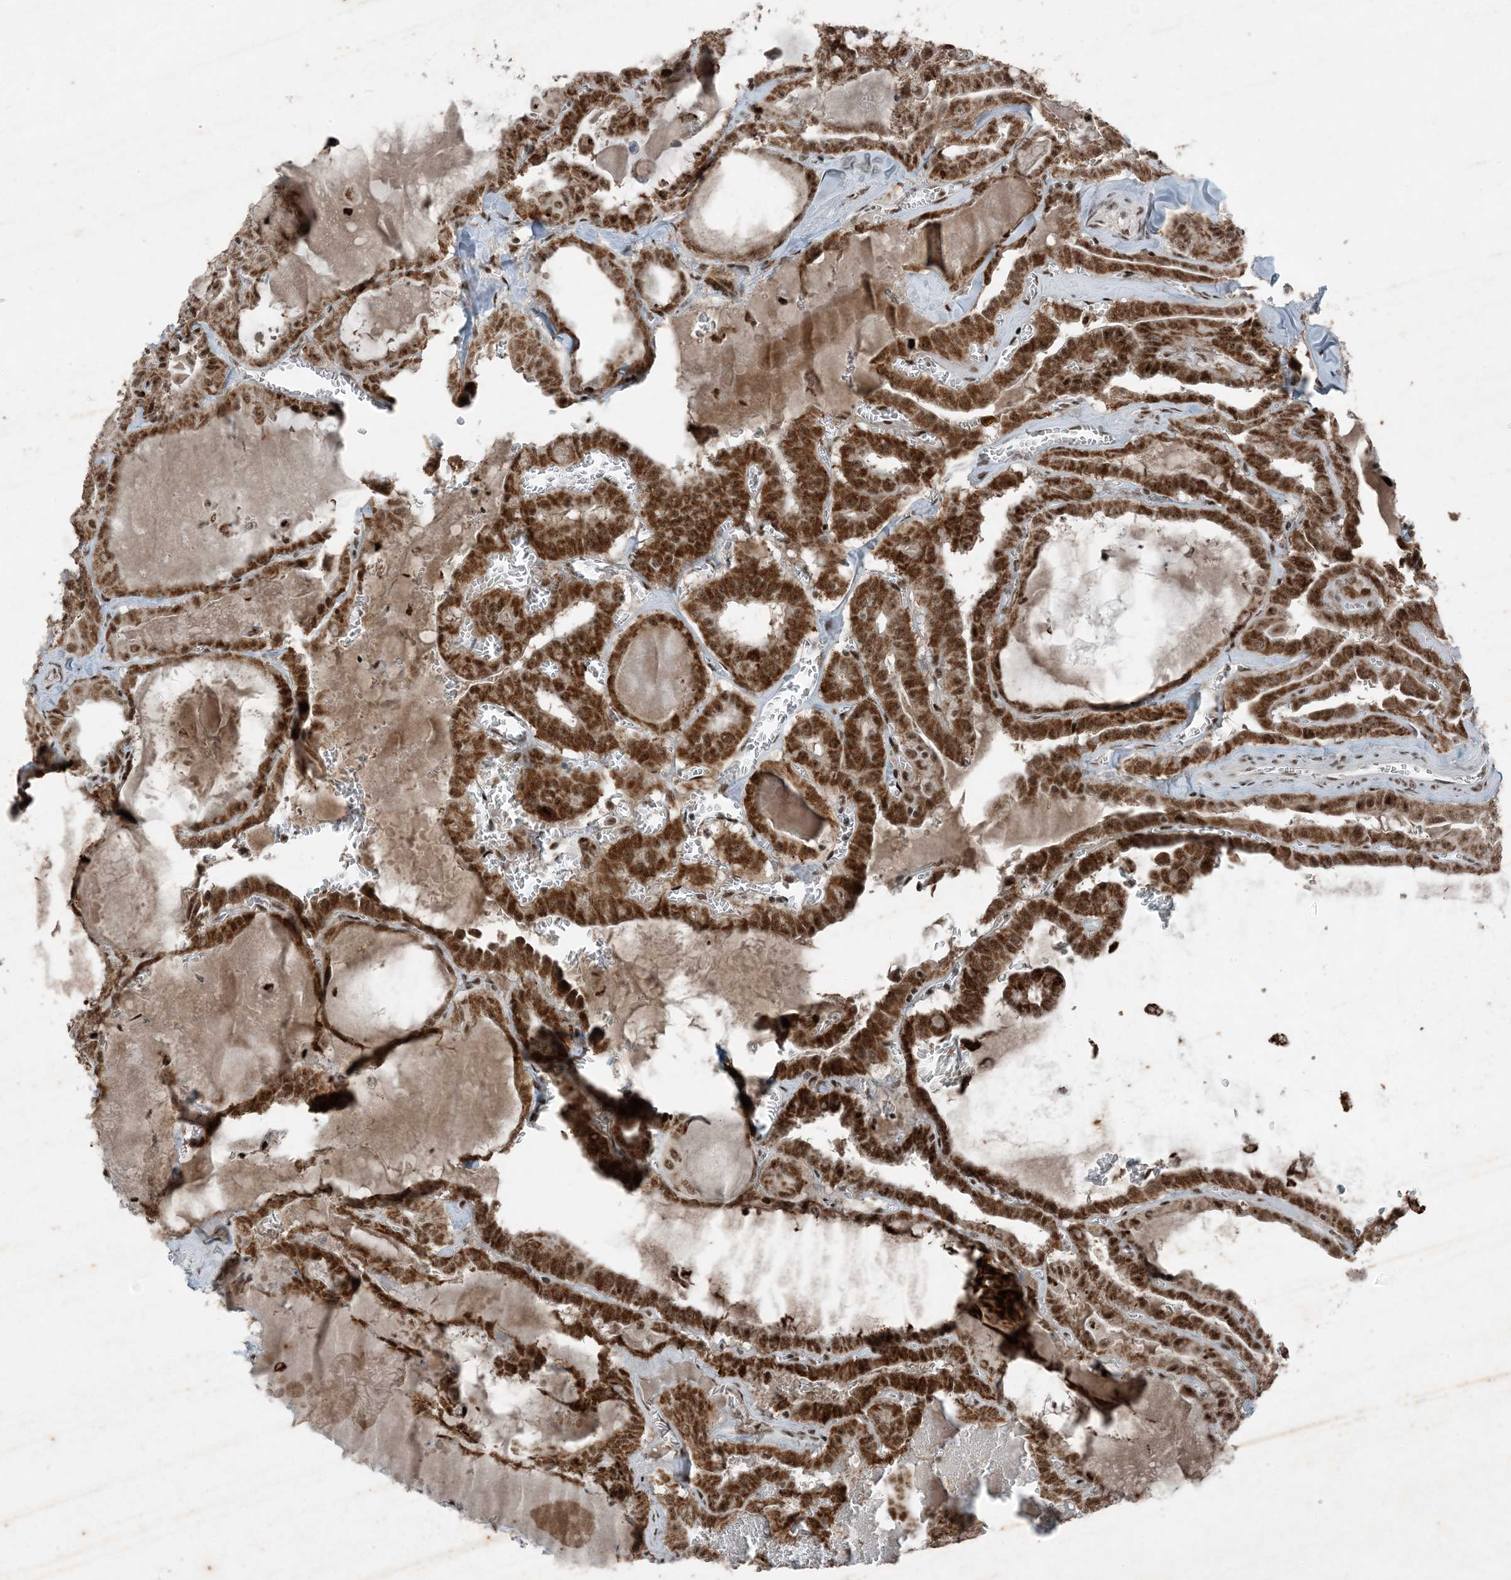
{"staining": {"intensity": "strong", "quantity": ">75%", "location": "cytoplasmic/membranous,nuclear"}, "tissue": "thyroid cancer", "cell_type": "Tumor cells", "image_type": "cancer", "snomed": [{"axis": "morphology", "description": "Papillary adenocarcinoma, NOS"}, {"axis": "topography", "description": "Thyroid gland"}], "caption": "Strong cytoplasmic/membranous and nuclear expression is present in approximately >75% of tumor cells in thyroid cancer.", "gene": "TADA2B", "patient": {"sex": "male", "age": 52}}